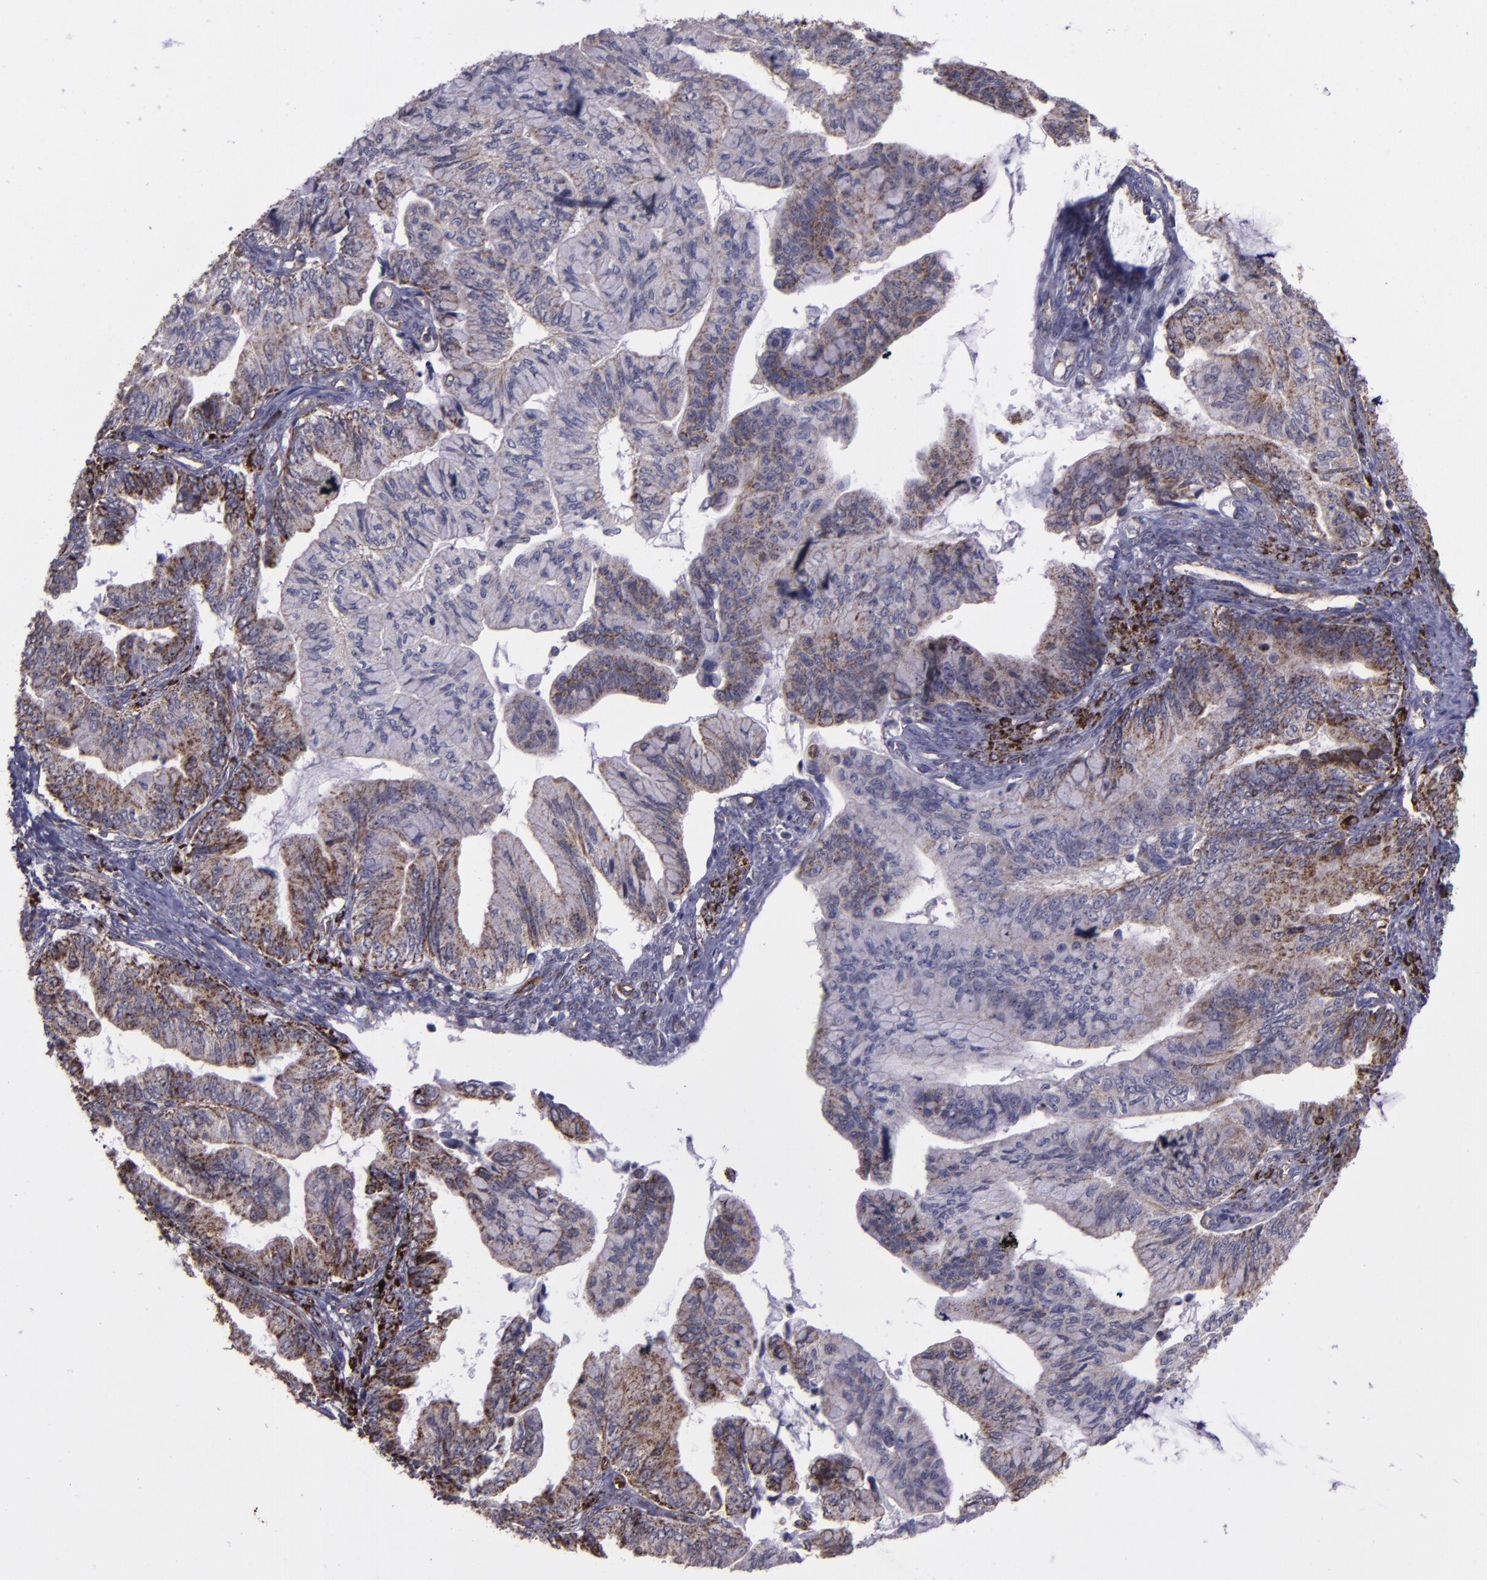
{"staining": {"intensity": "moderate", "quantity": "25%-75%", "location": "cytoplasmic/membranous"}, "tissue": "ovarian cancer", "cell_type": "Tumor cells", "image_type": "cancer", "snomed": [{"axis": "morphology", "description": "Cystadenocarcinoma, mucinous, NOS"}, {"axis": "topography", "description": "Ovary"}], "caption": "Immunohistochemical staining of human ovarian mucinous cystadenocarcinoma reveals medium levels of moderate cytoplasmic/membranous protein expression in approximately 25%-75% of tumor cells. (Stains: DAB in brown, nuclei in blue, Microscopy: brightfield microscopy at high magnification).", "gene": "LONP1", "patient": {"sex": "female", "age": 36}}